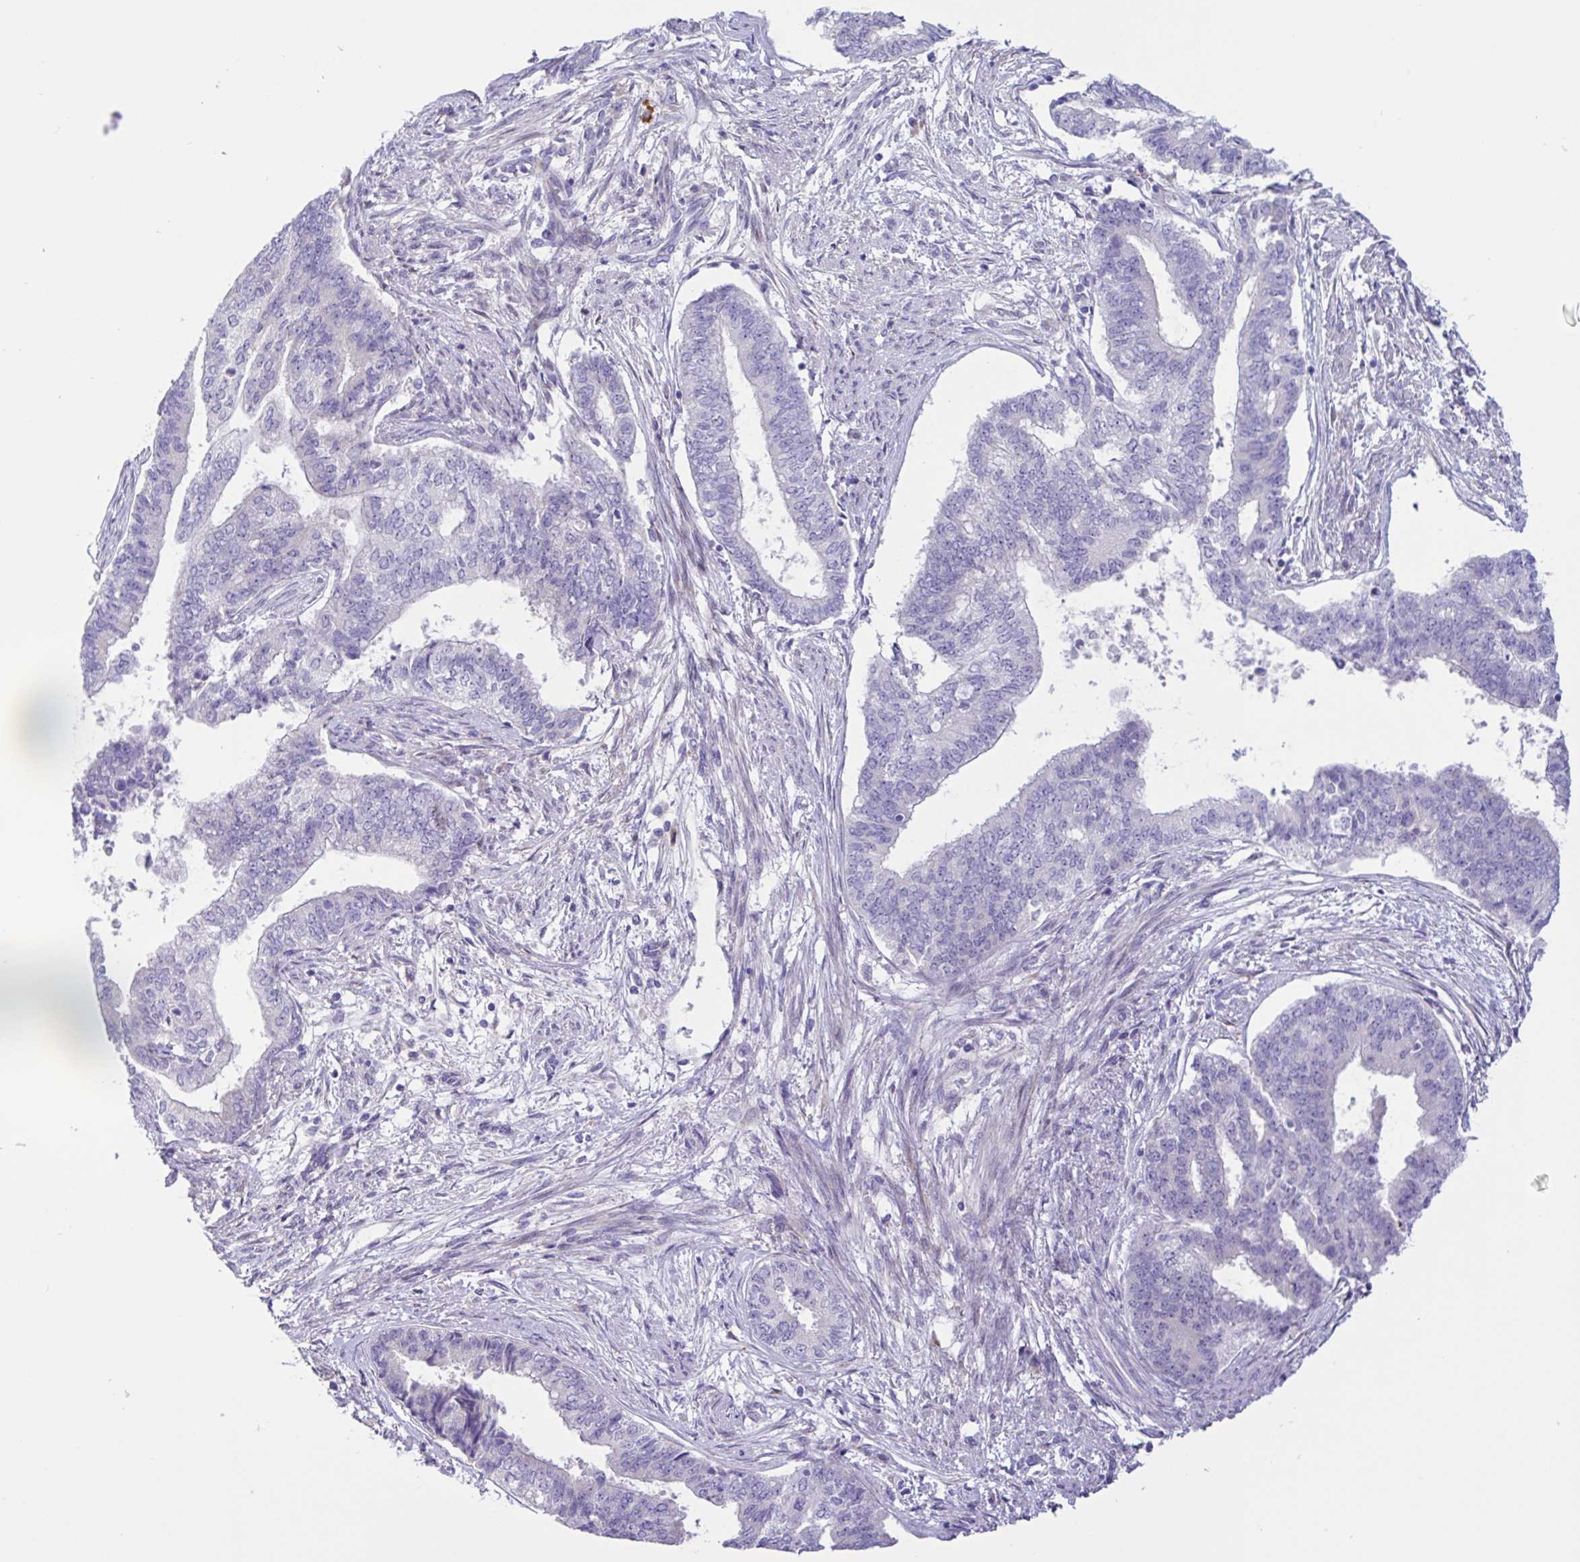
{"staining": {"intensity": "negative", "quantity": "none", "location": "none"}, "tissue": "endometrial cancer", "cell_type": "Tumor cells", "image_type": "cancer", "snomed": [{"axis": "morphology", "description": "Adenocarcinoma, NOS"}, {"axis": "topography", "description": "Endometrium"}], "caption": "Tumor cells show no significant protein positivity in adenocarcinoma (endometrial). (Immunohistochemistry (ihc), brightfield microscopy, high magnification).", "gene": "DSC3", "patient": {"sex": "female", "age": 65}}